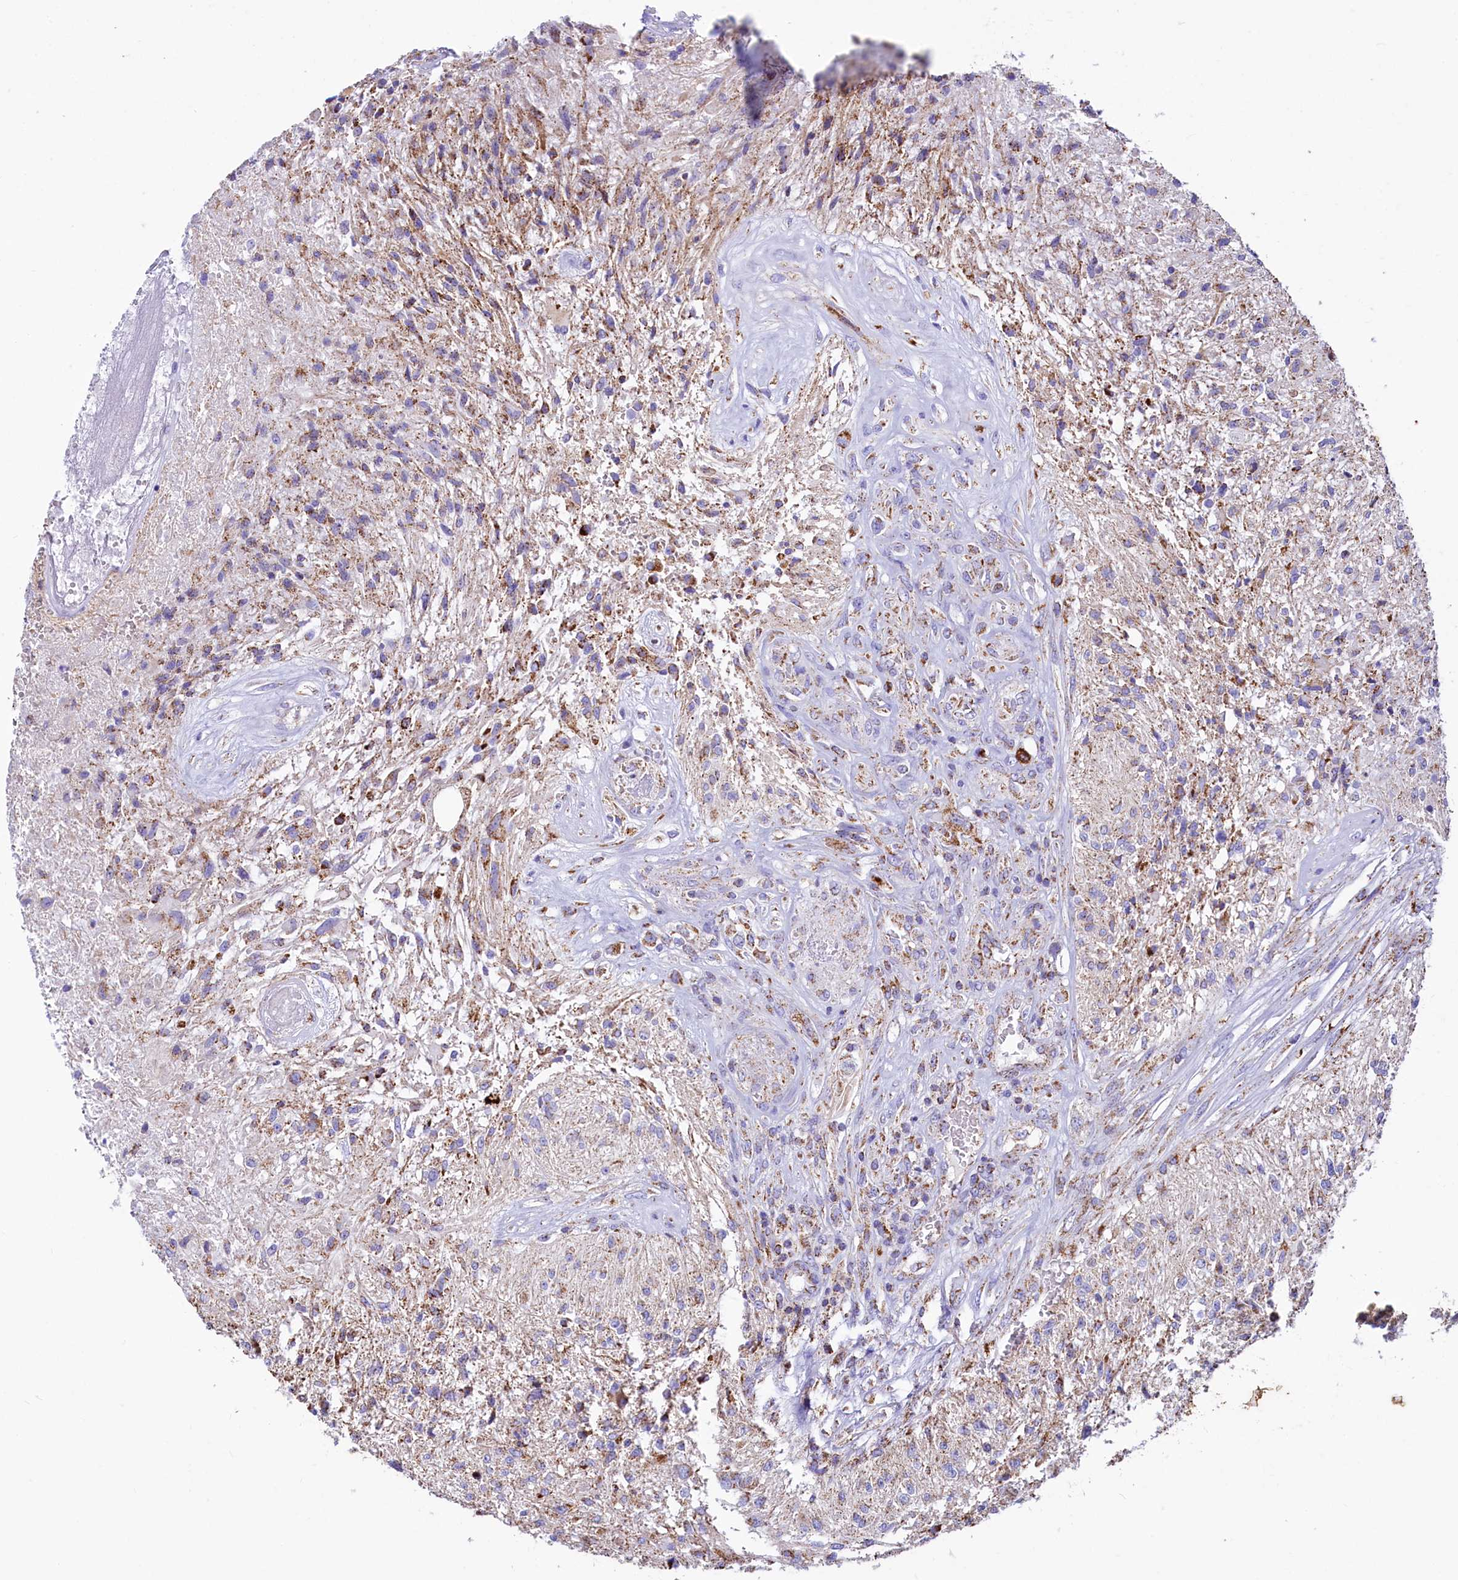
{"staining": {"intensity": "weak", "quantity": "25%-75%", "location": "cytoplasmic/membranous"}, "tissue": "glioma", "cell_type": "Tumor cells", "image_type": "cancer", "snomed": [{"axis": "morphology", "description": "Glioma, malignant, High grade"}, {"axis": "topography", "description": "Brain"}], "caption": "Glioma stained with DAB immunohistochemistry (IHC) shows low levels of weak cytoplasmic/membranous positivity in approximately 25%-75% of tumor cells.", "gene": "IDH3A", "patient": {"sex": "male", "age": 56}}